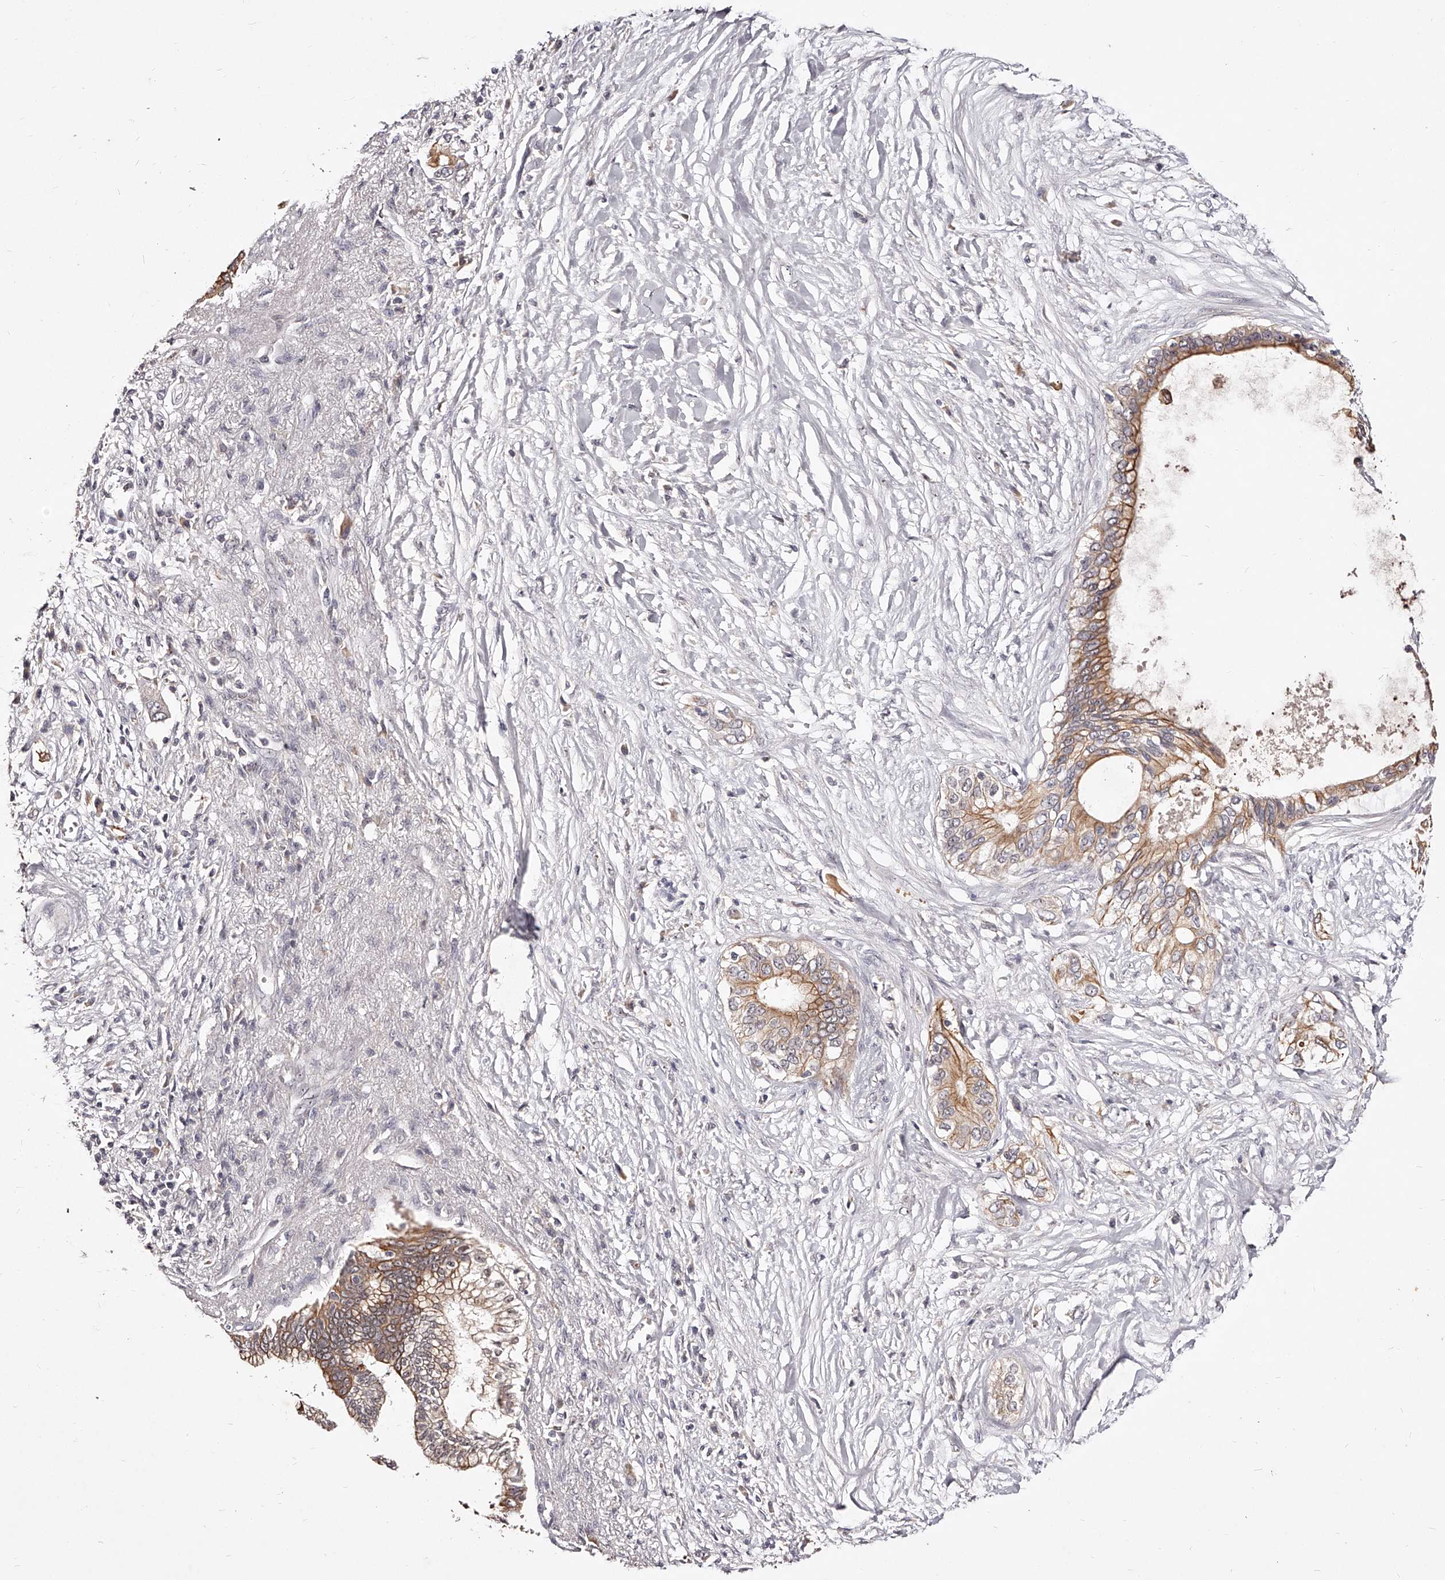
{"staining": {"intensity": "moderate", "quantity": ">75%", "location": "cytoplasmic/membranous"}, "tissue": "pancreatic cancer", "cell_type": "Tumor cells", "image_type": "cancer", "snomed": [{"axis": "morphology", "description": "Normal tissue, NOS"}, {"axis": "morphology", "description": "Adenocarcinoma, NOS"}, {"axis": "topography", "description": "Pancreas"}, {"axis": "topography", "description": "Peripheral nerve tissue"}], "caption": "Tumor cells reveal medium levels of moderate cytoplasmic/membranous staining in about >75% of cells in human pancreatic cancer (adenocarcinoma). The protein is shown in brown color, while the nuclei are stained blue.", "gene": "PHACTR1", "patient": {"sex": "male", "age": 59}}